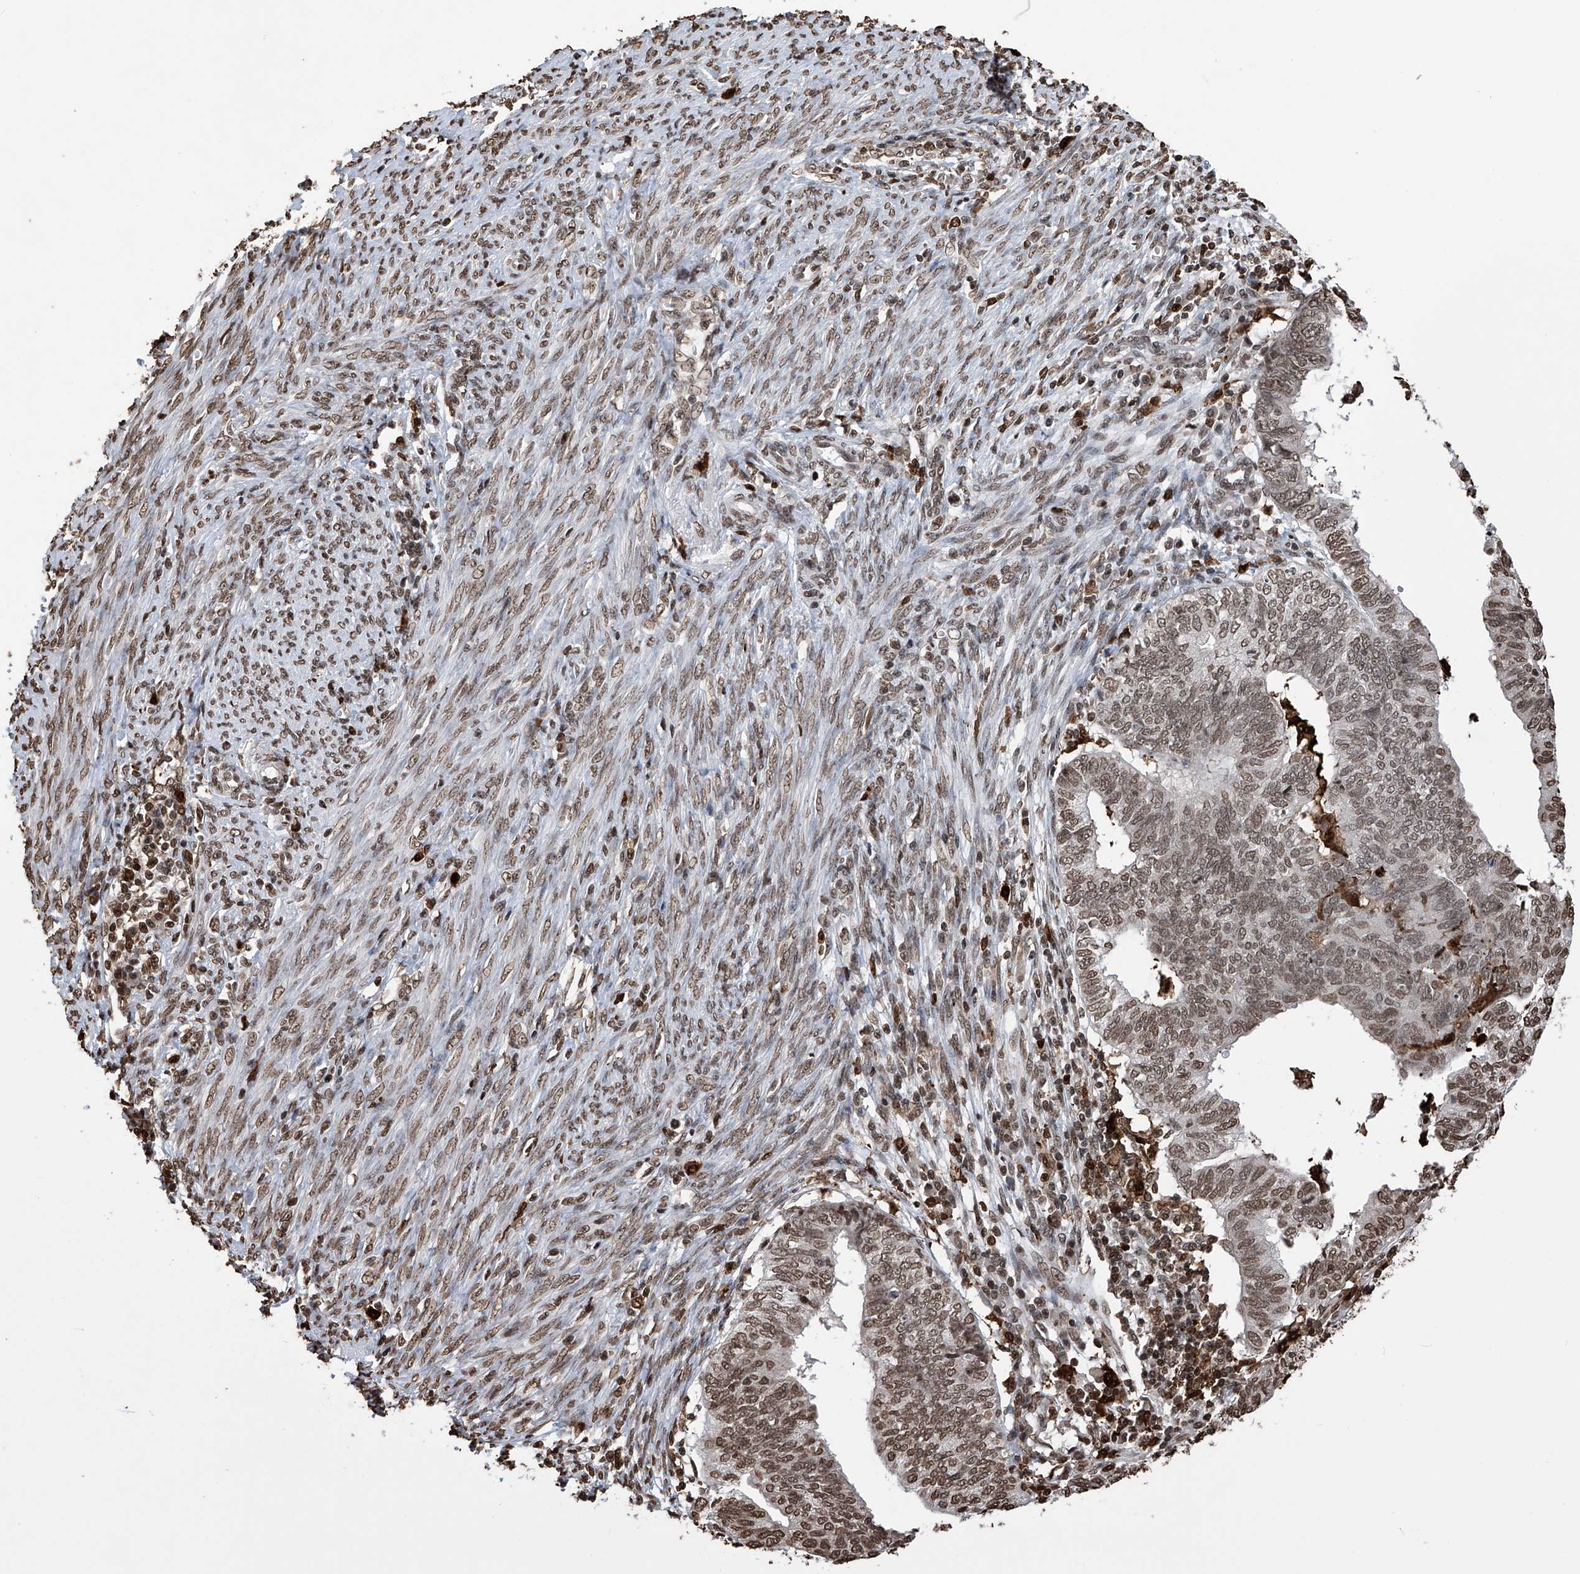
{"staining": {"intensity": "moderate", "quantity": ">75%", "location": "nuclear"}, "tissue": "endometrial cancer", "cell_type": "Tumor cells", "image_type": "cancer", "snomed": [{"axis": "morphology", "description": "Adenocarcinoma, NOS"}, {"axis": "topography", "description": "Uterus"}], "caption": "Immunohistochemistry of endometrial cancer (adenocarcinoma) exhibits medium levels of moderate nuclear positivity in approximately >75% of tumor cells.", "gene": "CFAP410", "patient": {"sex": "female", "age": 77}}